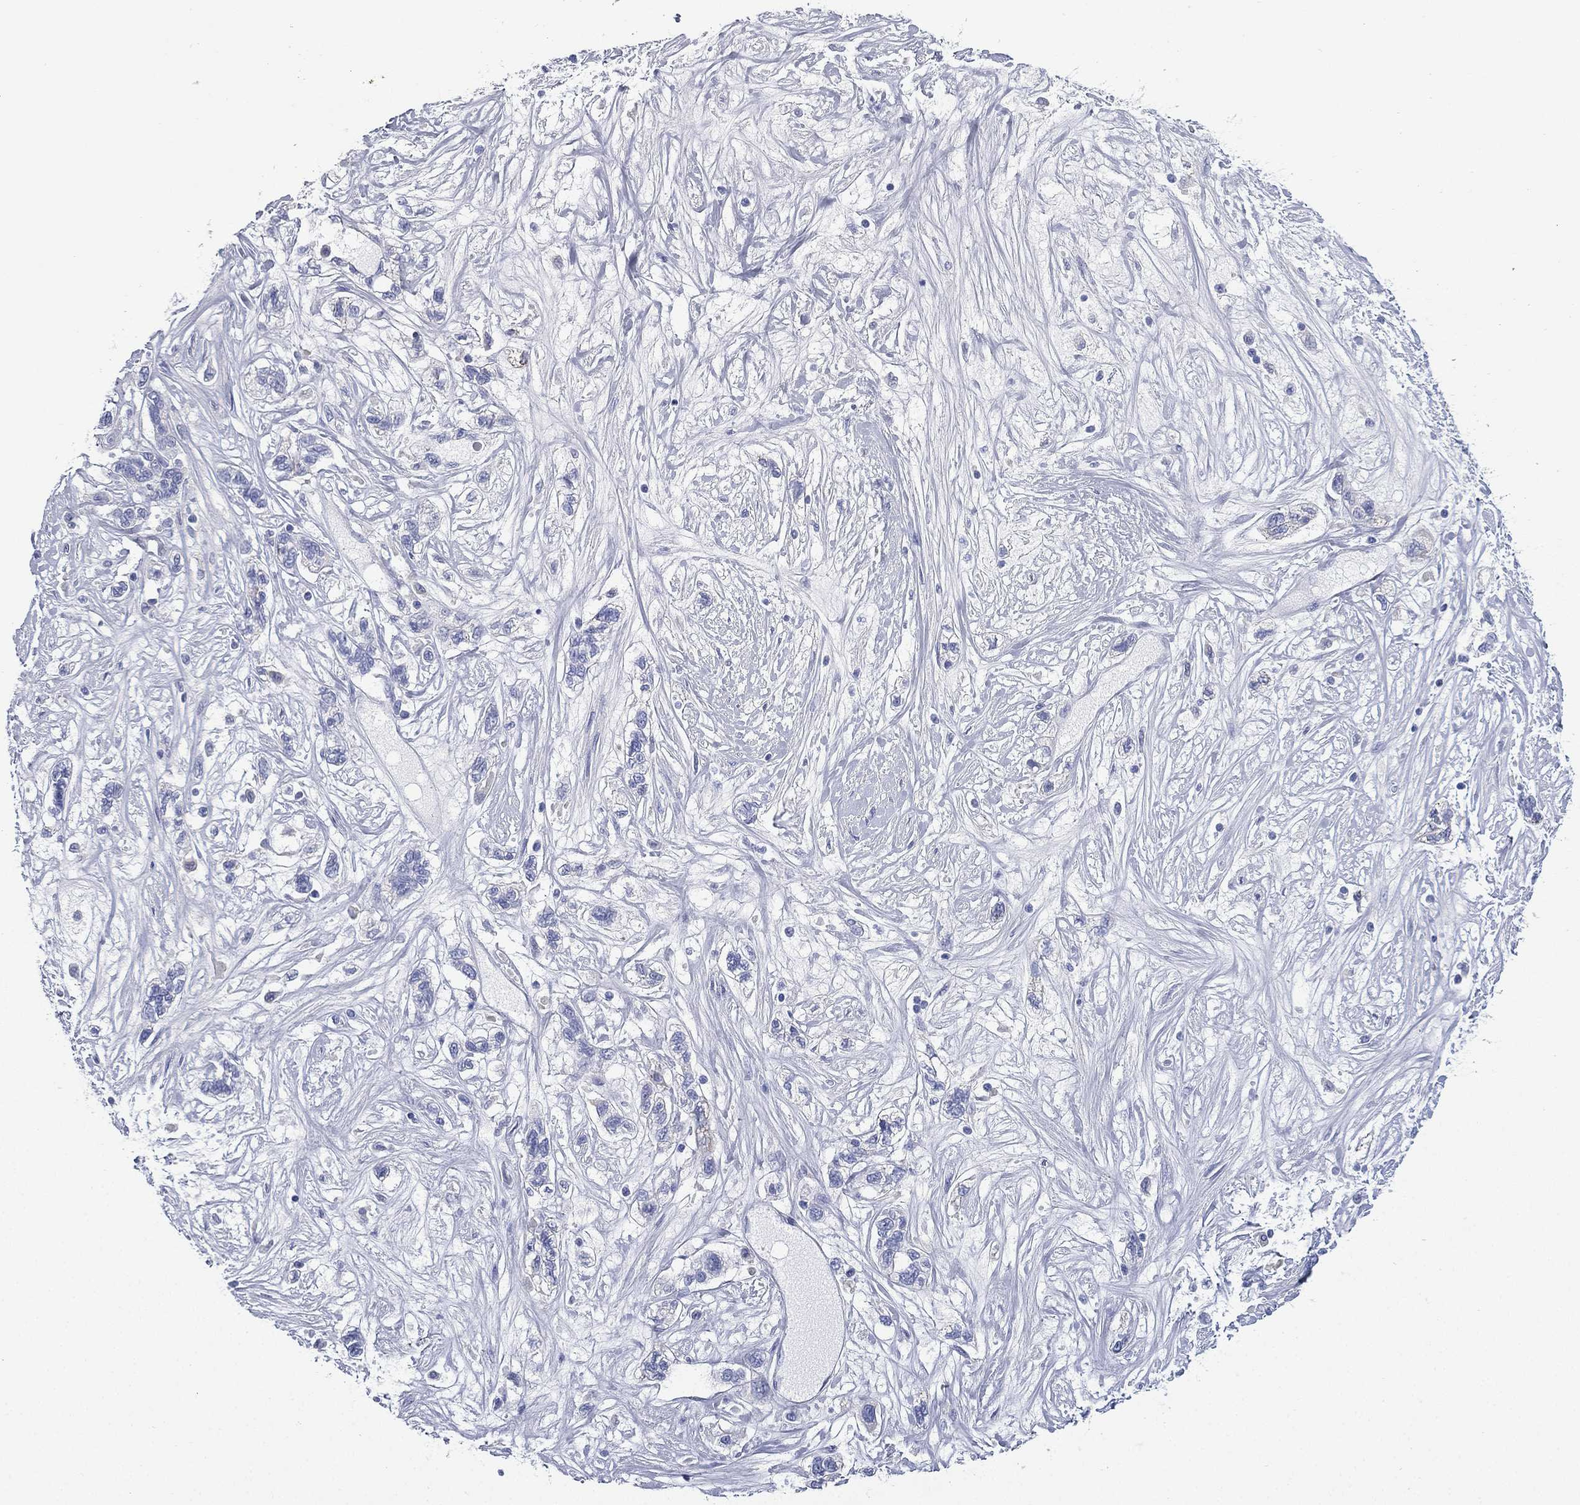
{"staining": {"intensity": "negative", "quantity": "none", "location": "none"}, "tissue": "liver cancer", "cell_type": "Tumor cells", "image_type": "cancer", "snomed": [{"axis": "morphology", "description": "Adenocarcinoma, NOS"}, {"axis": "morphology", "description": "Cholangiocarcinoma"}, {"axis": "topography", "description": "Liver"}], "caption": "Tumor cells are negative for protein expression in human adenocarcinoma (liver).", "gene": "FCER2", "patient": {"sex": "male", "age": 64}}